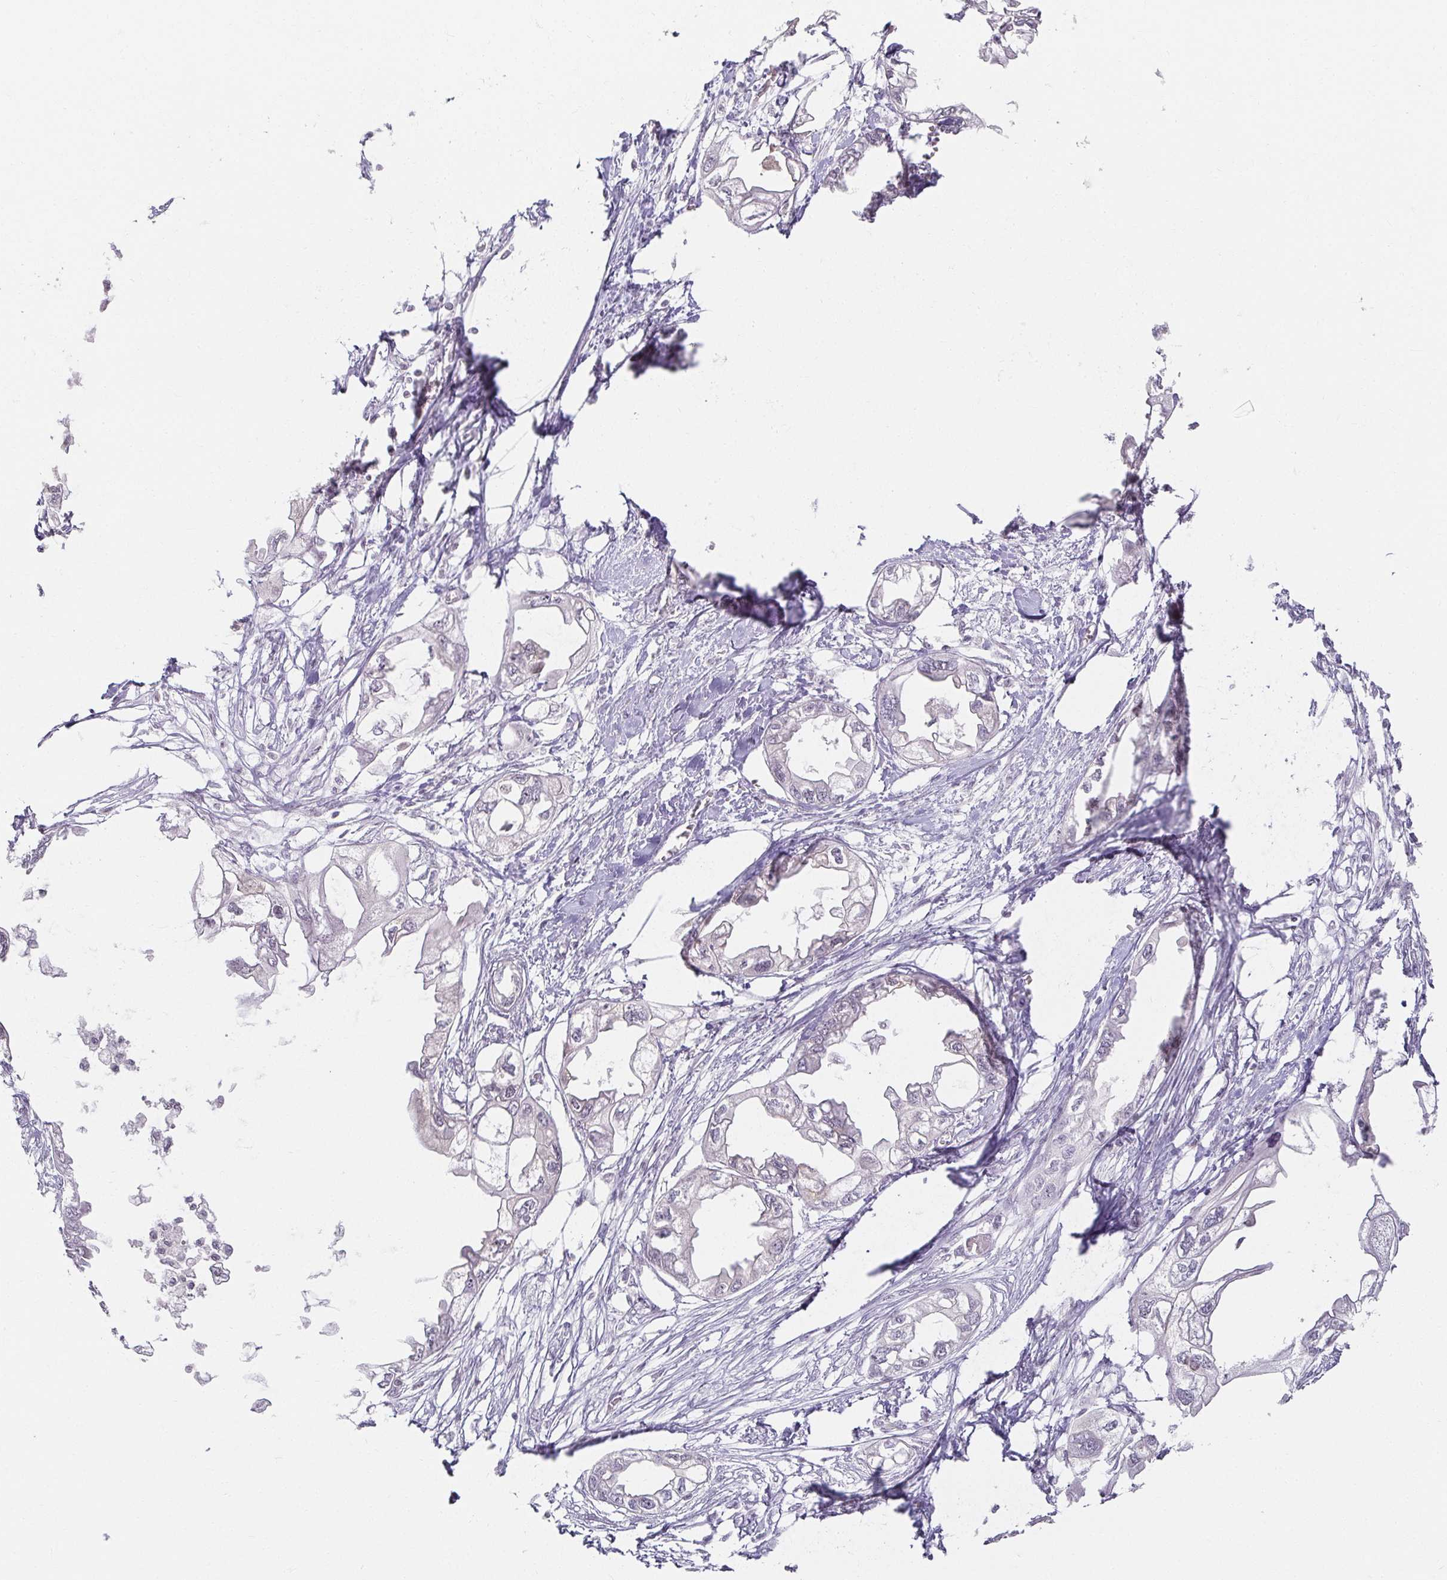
{"staining": {"intensity": "negative", "quantity": "none", "location": "none"}, "tissue": "endometrial cancer", "cell_type": "Tumor cells", "image_type": "cancer", "snomed": [{"axis": "morphology", "description": "Adenocarcinoma, NOS"}, {"axis": "morphology", "description": "Adenocarcinoma, metastatic, NOS"}, {"axis": "topography", "description": "Adipose tissue"}, {"axis": "topography", "description": "Endometrium"}], "caption": "Tumor cells are negative for protein expression in human endometrial adenocarcinoma.", "gene": "ACAN", "patient": {"sex": "female", "age": 67}}